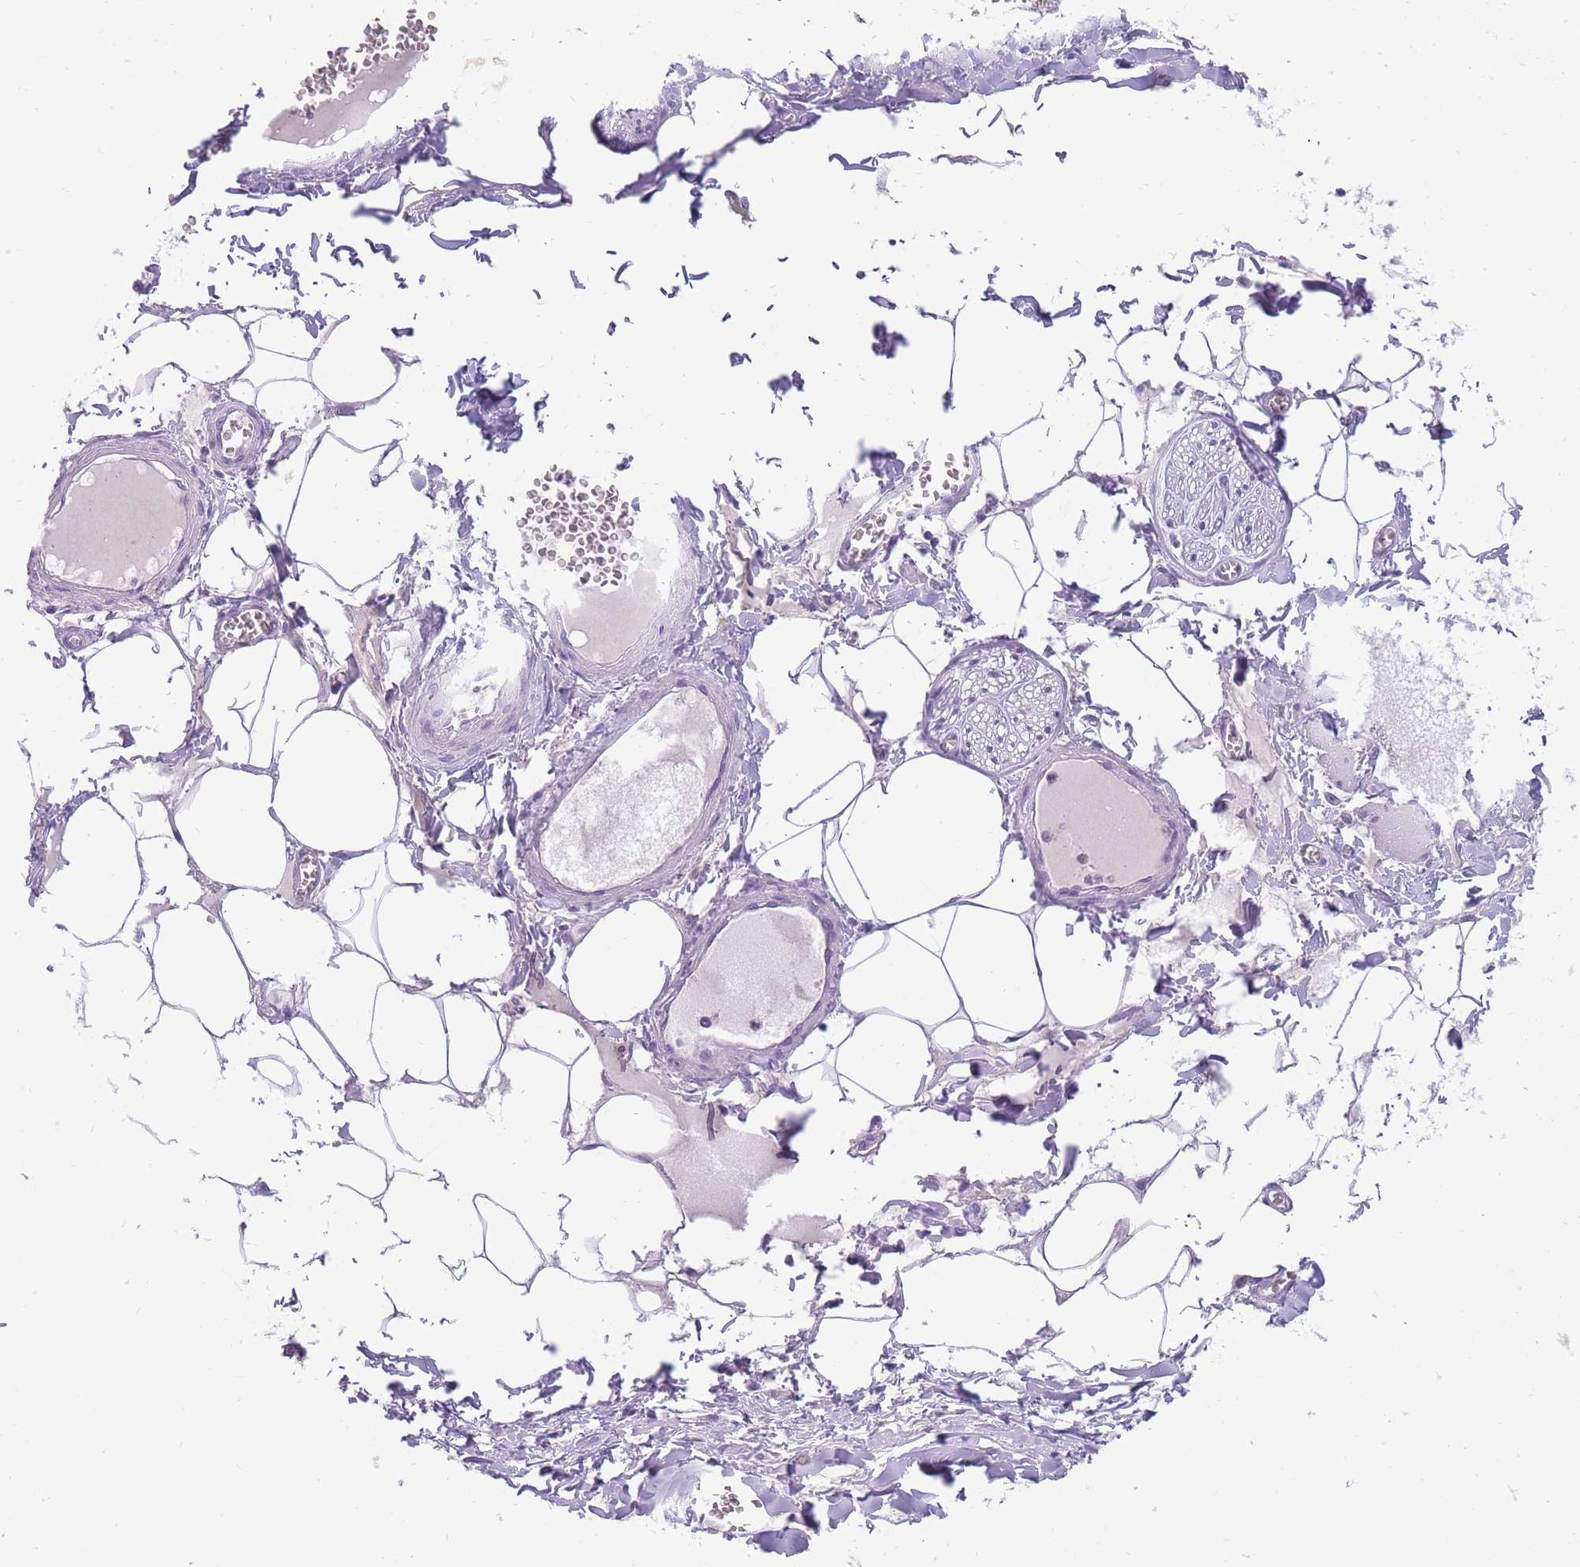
{"staining": {"intensity": "negative", "quantity": "none", "location": "none"}, "tissue": "adipose tissue", "cell_type": "Adipocytes", "image_type": "normal", "snomed": [{"axis": "morphology", "description": "Normal tissue, NOS"}, {"axis": "topography", "description": "Soft tissue"}, {"axis": "topography", "description": "Adipose tissue"}, {"axis": "topography", "description": "Vascular tissue"}, {"axis": "topography", "description": "Peripheral nerve tissue"}], "caption": "Photomicrograph shows no protein expression in adipocytes of unremarkable adipose tissue. (IHC, brightfield microscopy, high magnification).", "gene": "ERICH4", "patient": {"sex": "male", "age": 46}}